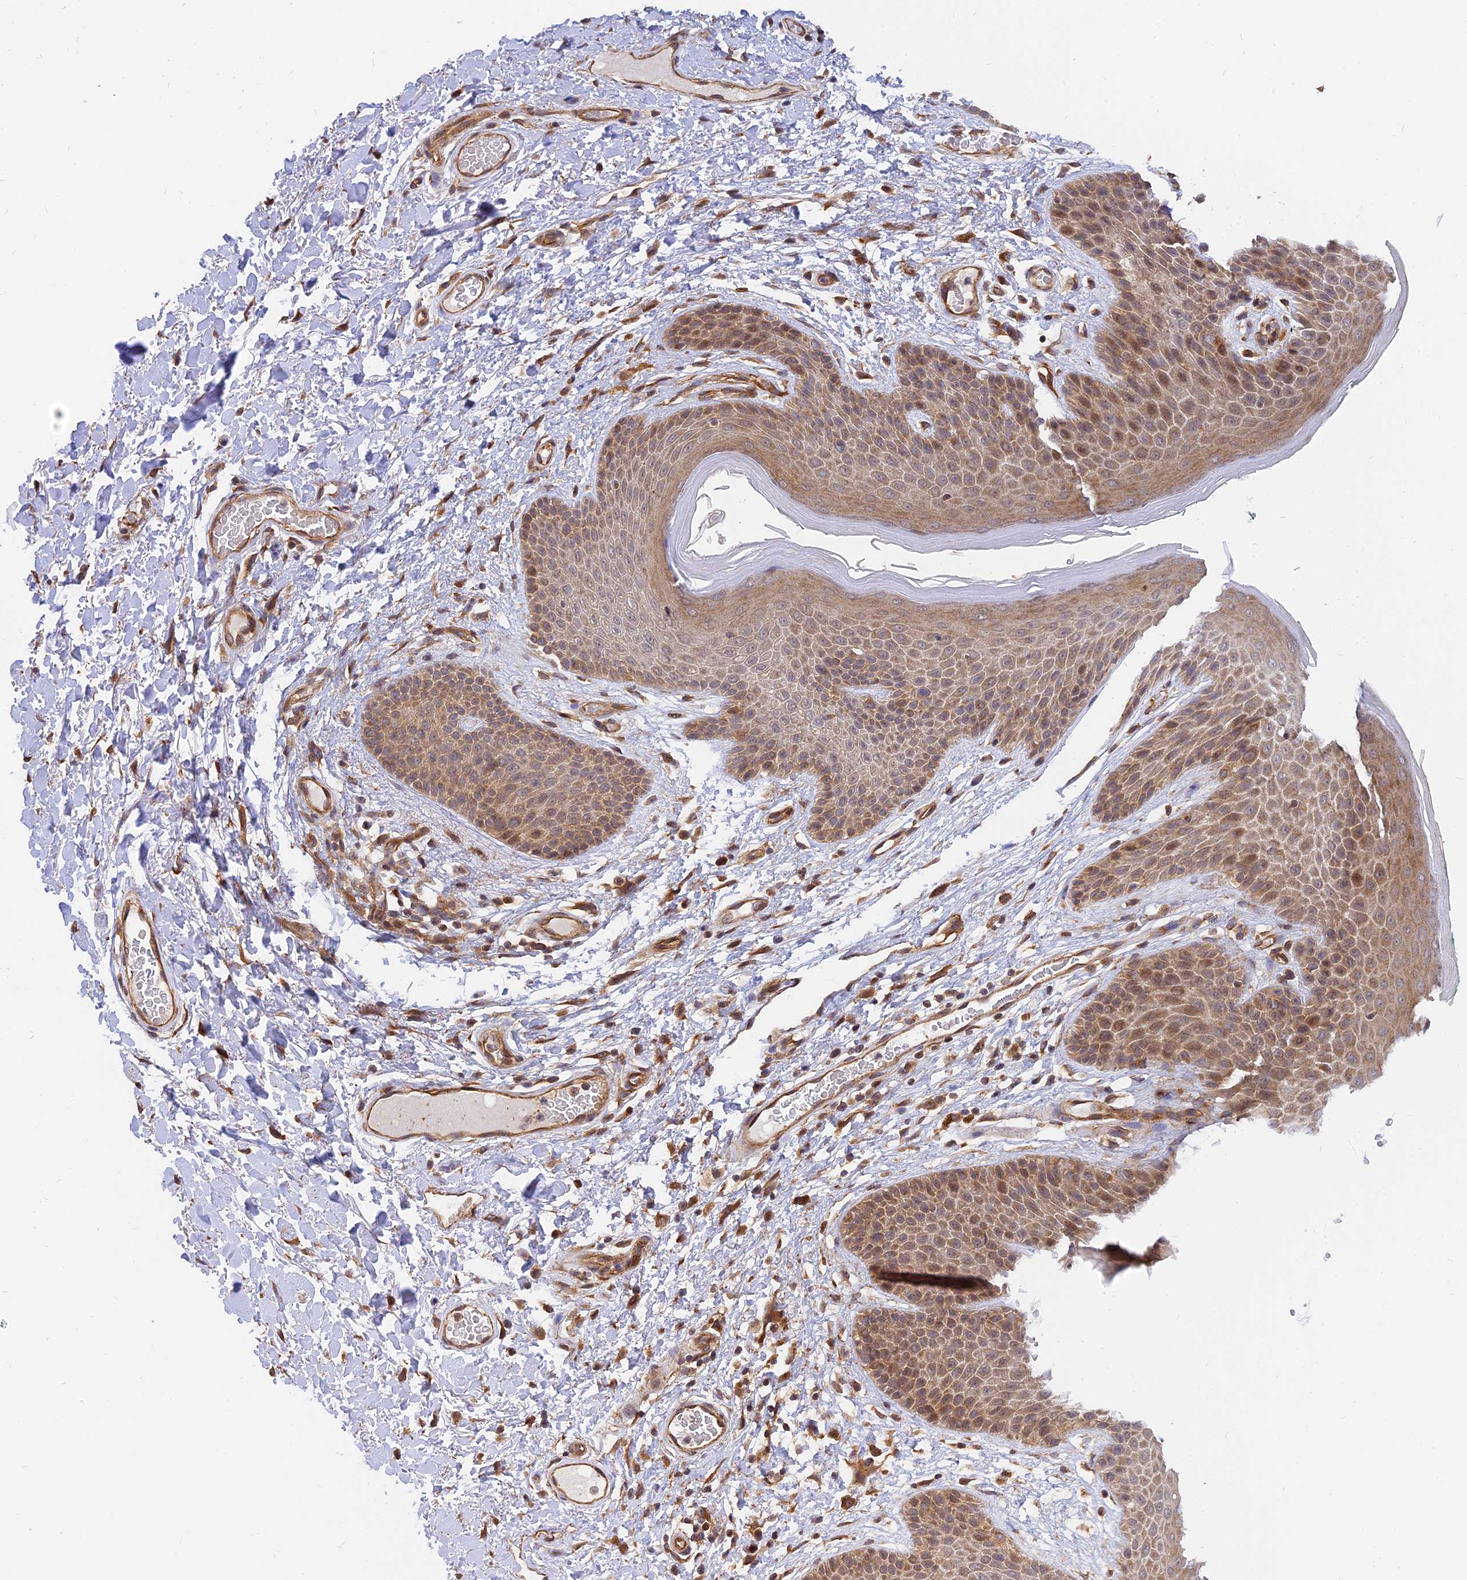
{"staining": {"intensity": "moderate", "quantity": ">75%", "location": "cytoplasmic/membranous,nuclear"}, "tissue": "skin", "cell_type": "Epidermal cells", "image_type": "normal", "snomed": [{"axis": "morphology", "description": "Normal tissue, NOS"}, {"axis": "topography", "description": "Anal"}], "caption": "A brown stain highlights moderate cytoplasmic/membranous,nuclear expression of a protein in epidermal cells of normal human skin.", "gene": "WDR41", "patient": {"sex": "male", "age": 74}}